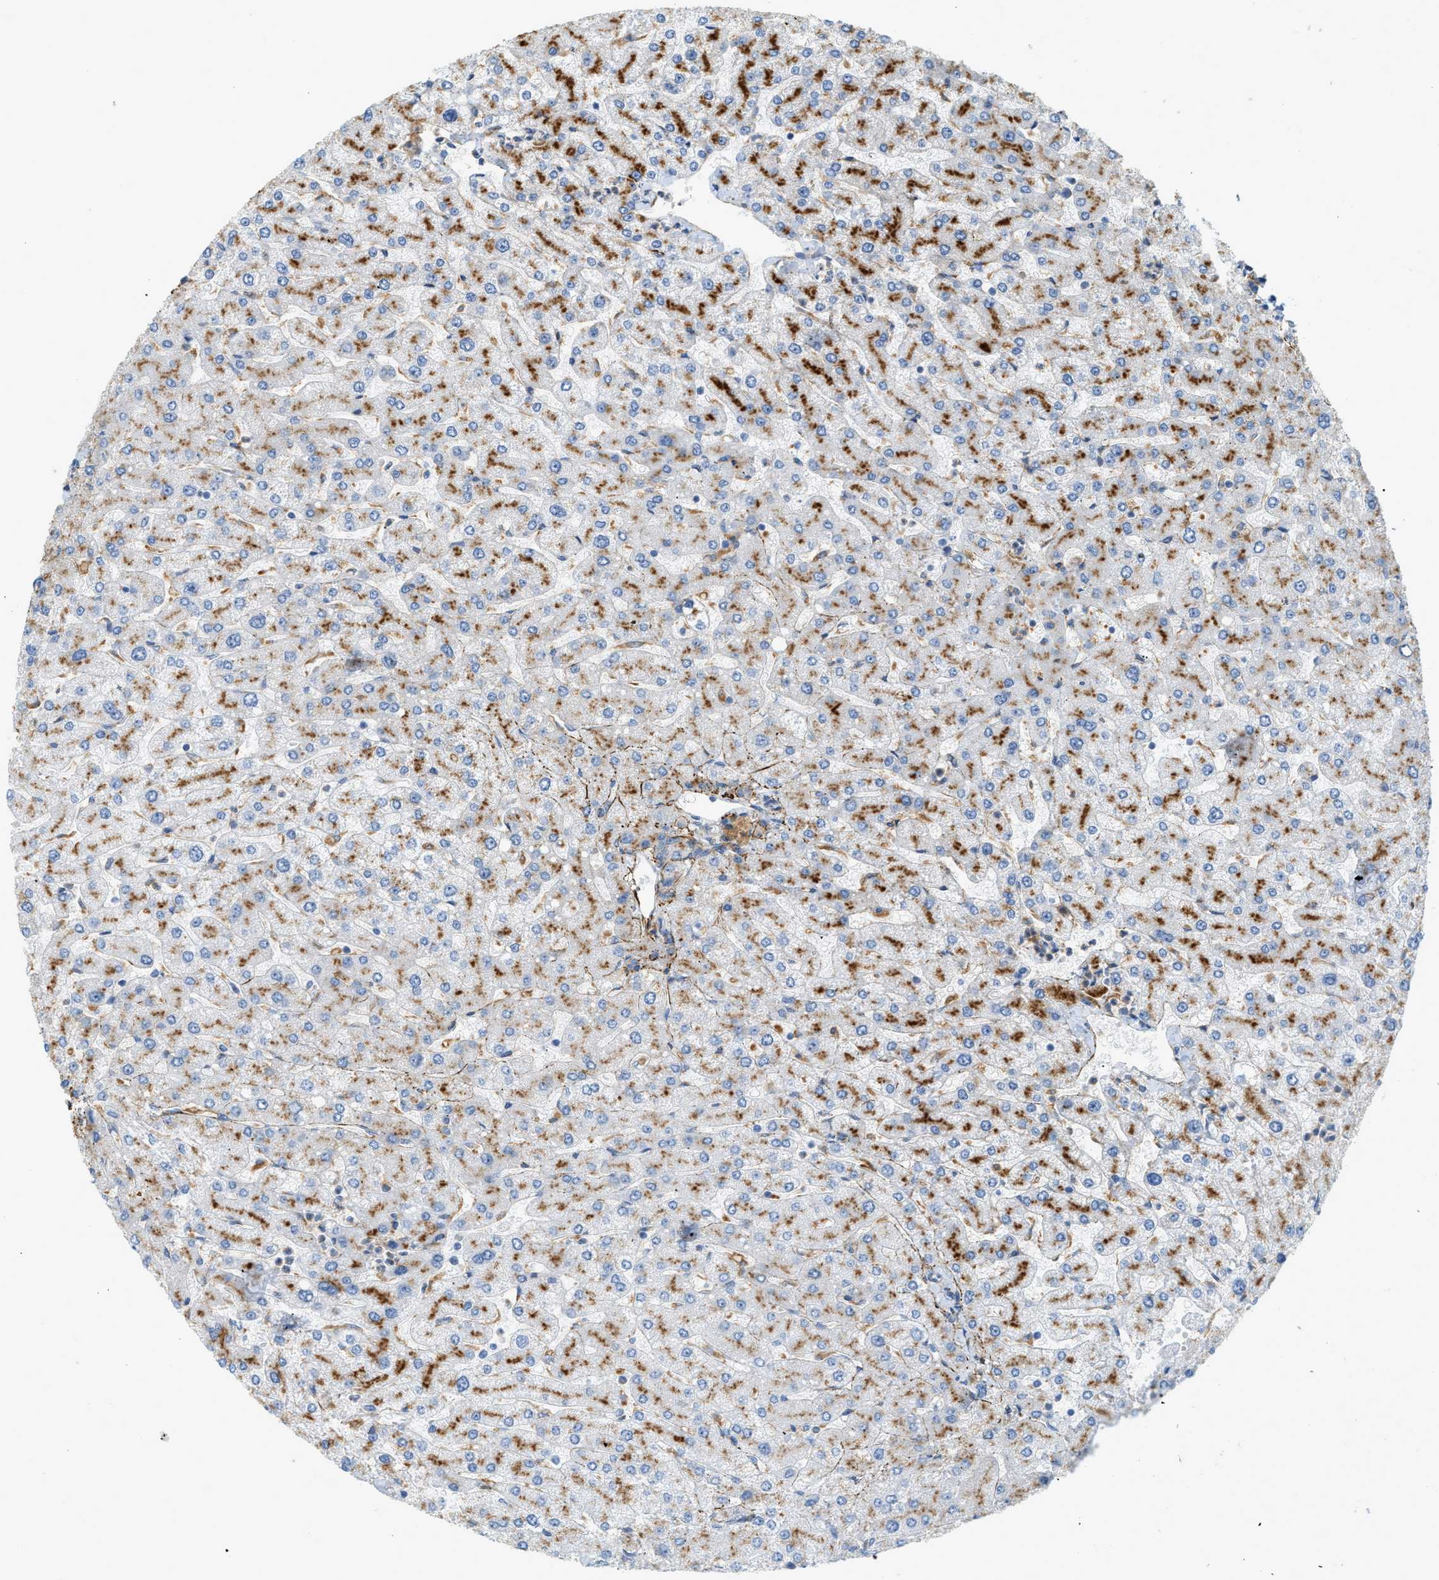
{"staining": {"intensity": "weak", "quantity": ">75%", "location": "cytoplasmic/membranous"}, "tissue": "liver", "cell_type": "Cholangiocytes", "image_type": "normal", "snomed": [{"axis": "morphology", "description": "Normal tissue, NOS"}, {"axis": "topography", "description": "Liver"}], "caption": "High-power microscopy captured an immunohistochemistry (IHC) histopathology image of benign liver, revealing weak cytoplasmic/membranous positivity in approximately >75% of cholangiocytes.", "gene": "LMBRD1", "patient": {"sex": "male", "age": 55}}